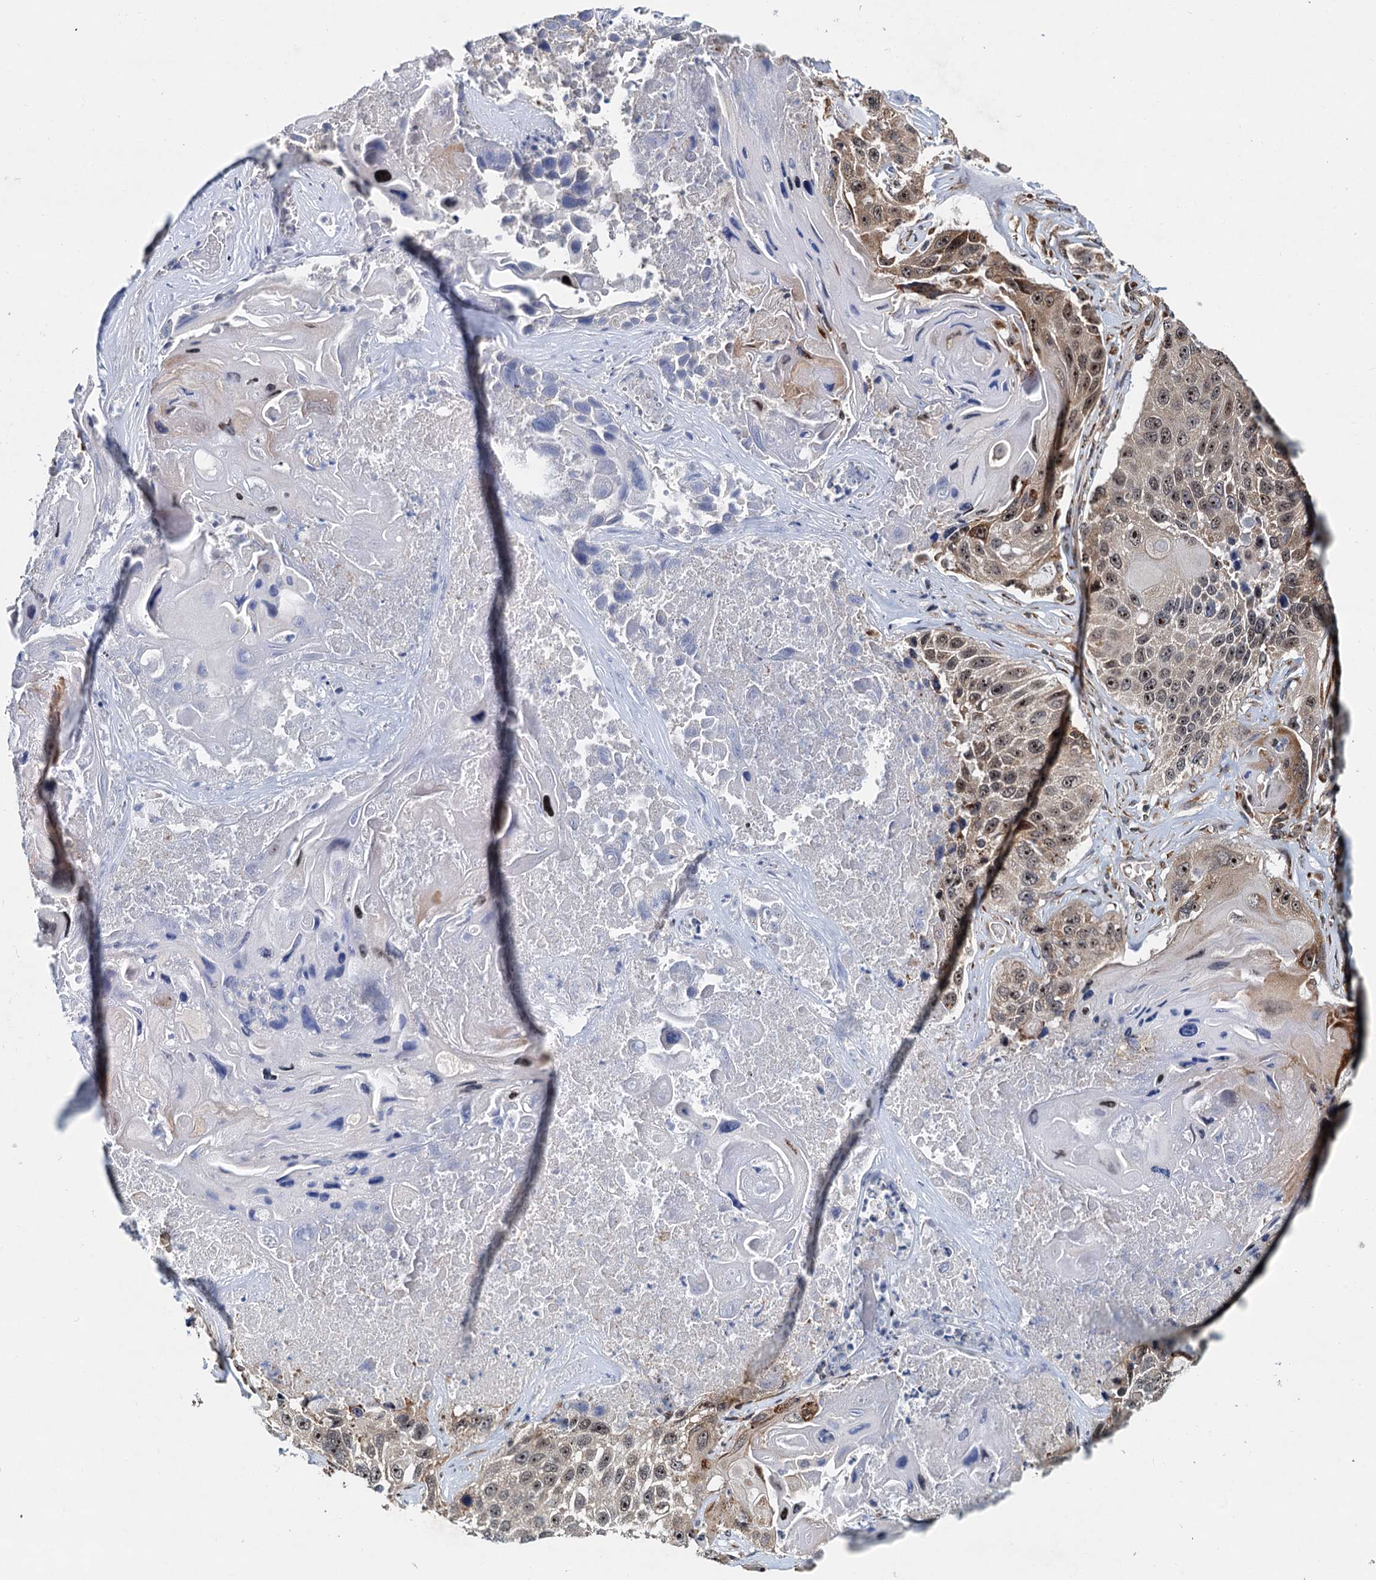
{"staining": {"intensity": "weak", "quantity": ">75%", "location": "cytoplasmic/membranous,nuclear"}, "tissue": "lung cancer", "cell_type": "Tumor cells", "image_type": "cancer", "snomed": [{"axis": "morphology", "description": "Squamous cell carcinoma, NOS"}, {"axis": "topography", "description": "Lung"}], "caption": "Lung cancer (squamous cell carcinoma) was stained to show a protein in brown. There is low levels of weak cytoplasmic/membranous and nuclear positivity in about >75% of tumor cells.", "gene": "DNAJC21", "patient": {"sex": "male", "age": 61}}